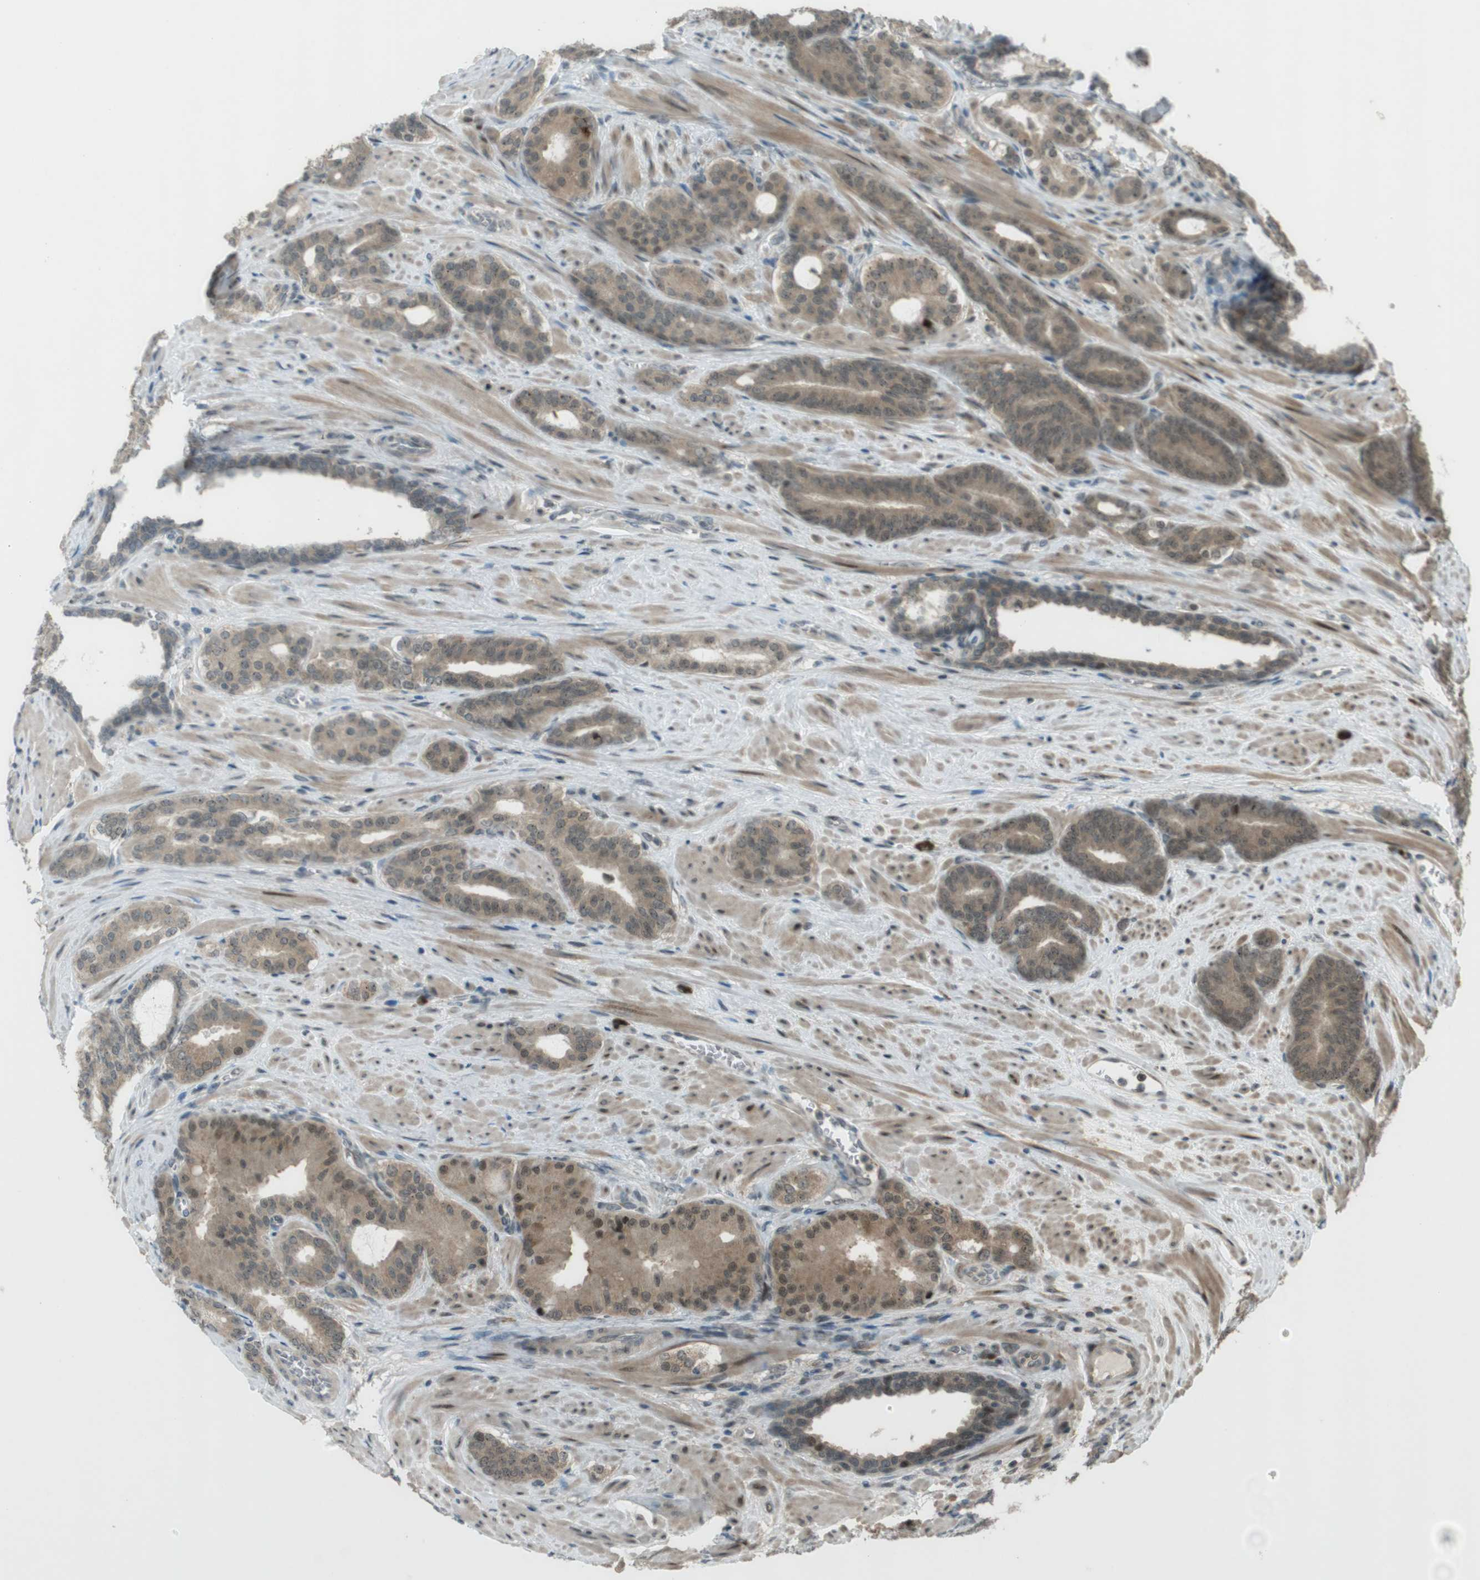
{"staining": {"intensity": "moderate", "quantity": ">75%", "location": "cytoplasmic/membranous"}, "tissue": "prostate cancer", "cell_type": "Tumor cells", "image_type": "cancer", "snomed": [{"axis": "morphology", "description": "Adenocarcinoma, Low grade"}, {"axis": "topography", "description": "Prostate"}], "caption": "Prostate adenocarcinoma (low-grade) stained with DAB (3,3'-diaminobenzidine) immunohistochemistry (IHC) demonstrates medium levels of moderate cytoplasmic/membranous positivity in approximately >75% of tumor cells. The staining was performed using DAB (3,3'-diaminobenzidine) to visualize the protein expression in brown, while the nuclei were stained in blue with hematoxylin (Magnification: 20x).", "gene": "SLITRK5", "patient": {"sex": "male", "age": 63}}